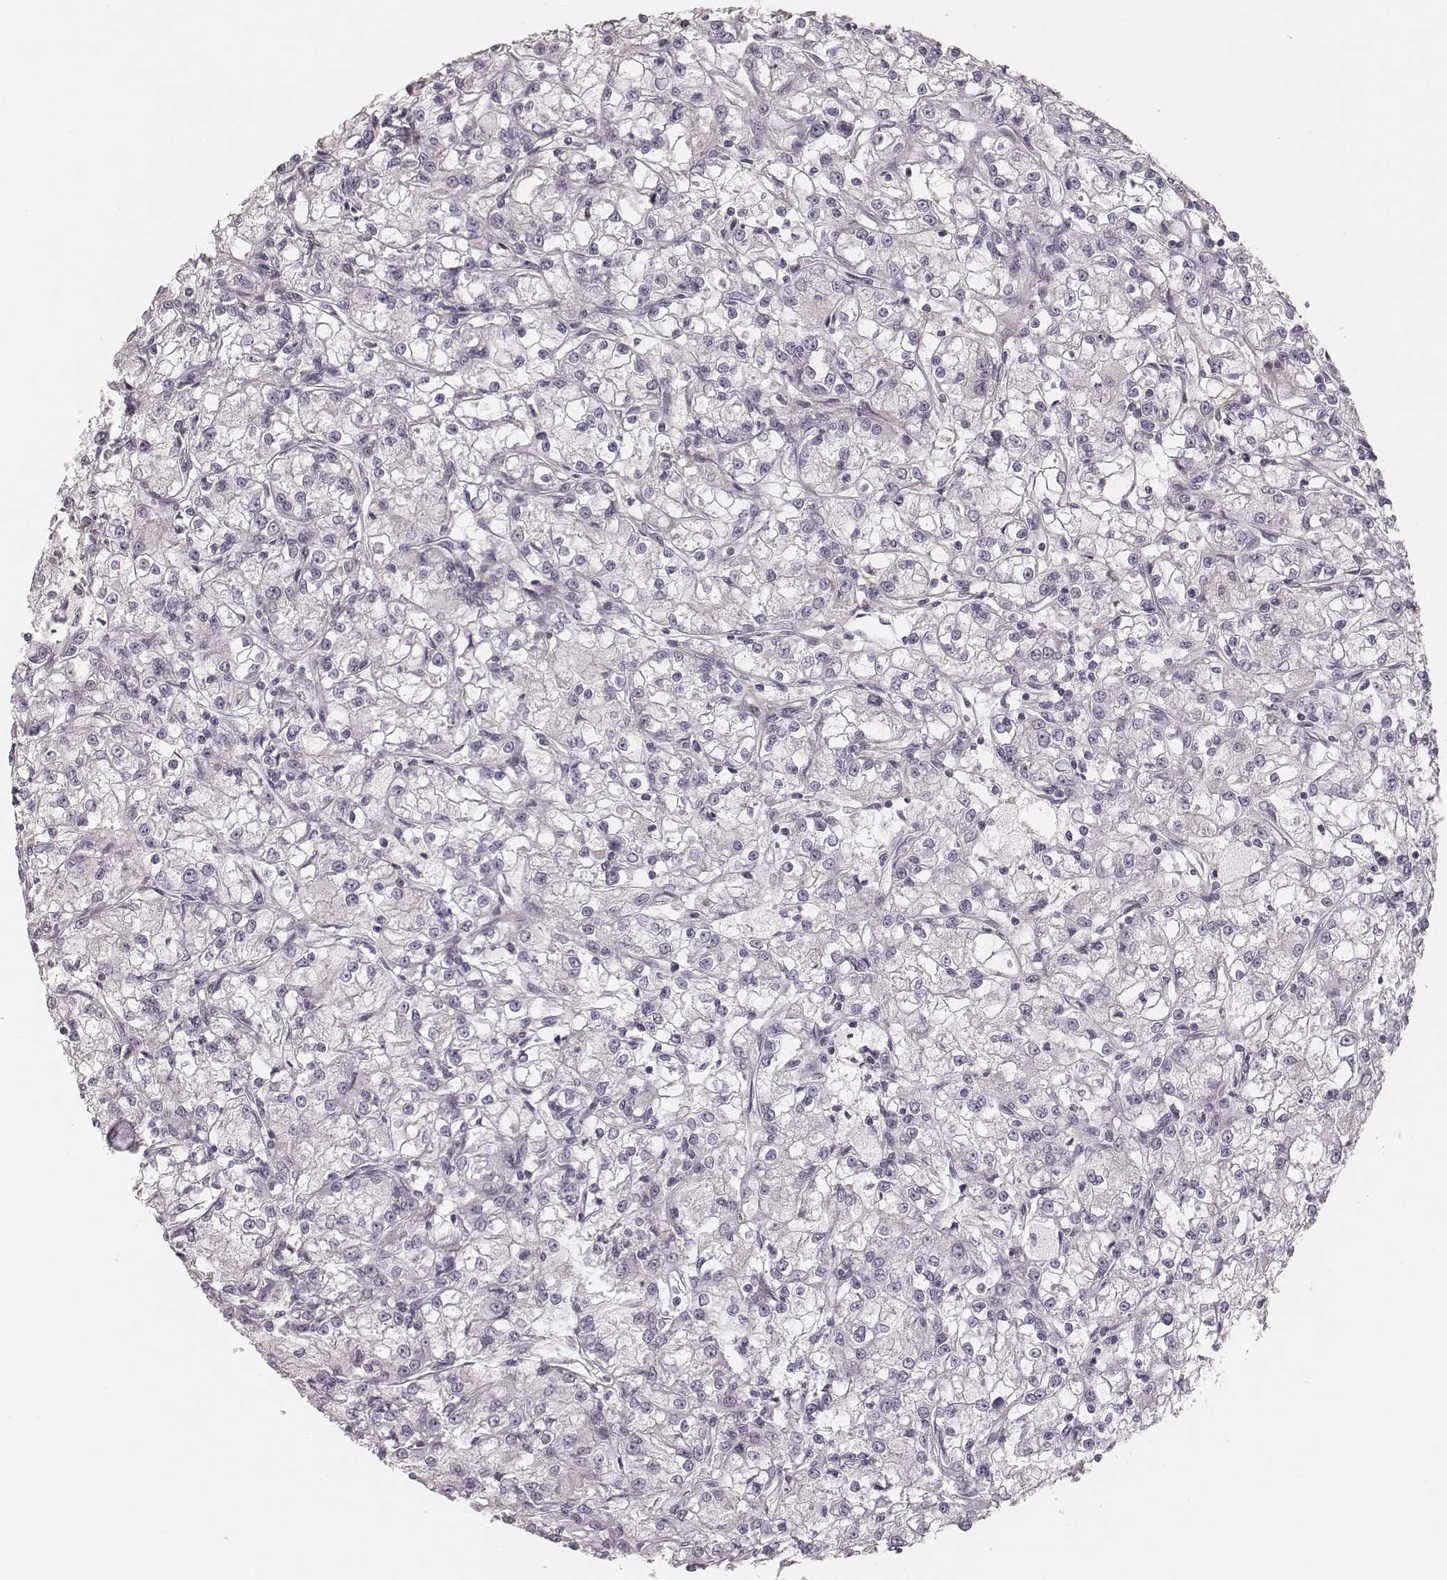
{"staining": {"intensity": "negative", "quantity": "none", "location": "none"}, "tissue": "renal cancer", "cell_type": "Tumor cells", "image_type": "cancer", "snomed": [{"axis": "morphology", "description": "Adenocarcinoma, NOS"}, {"axis": "topography", "description": "Kidney"}], "caption": "A photomicrograph of human adenocarcinoma (renal) is negative for staining in tumor cells.", "gene": "MSX1", "patient": {"sex": "female", "age": 59}}